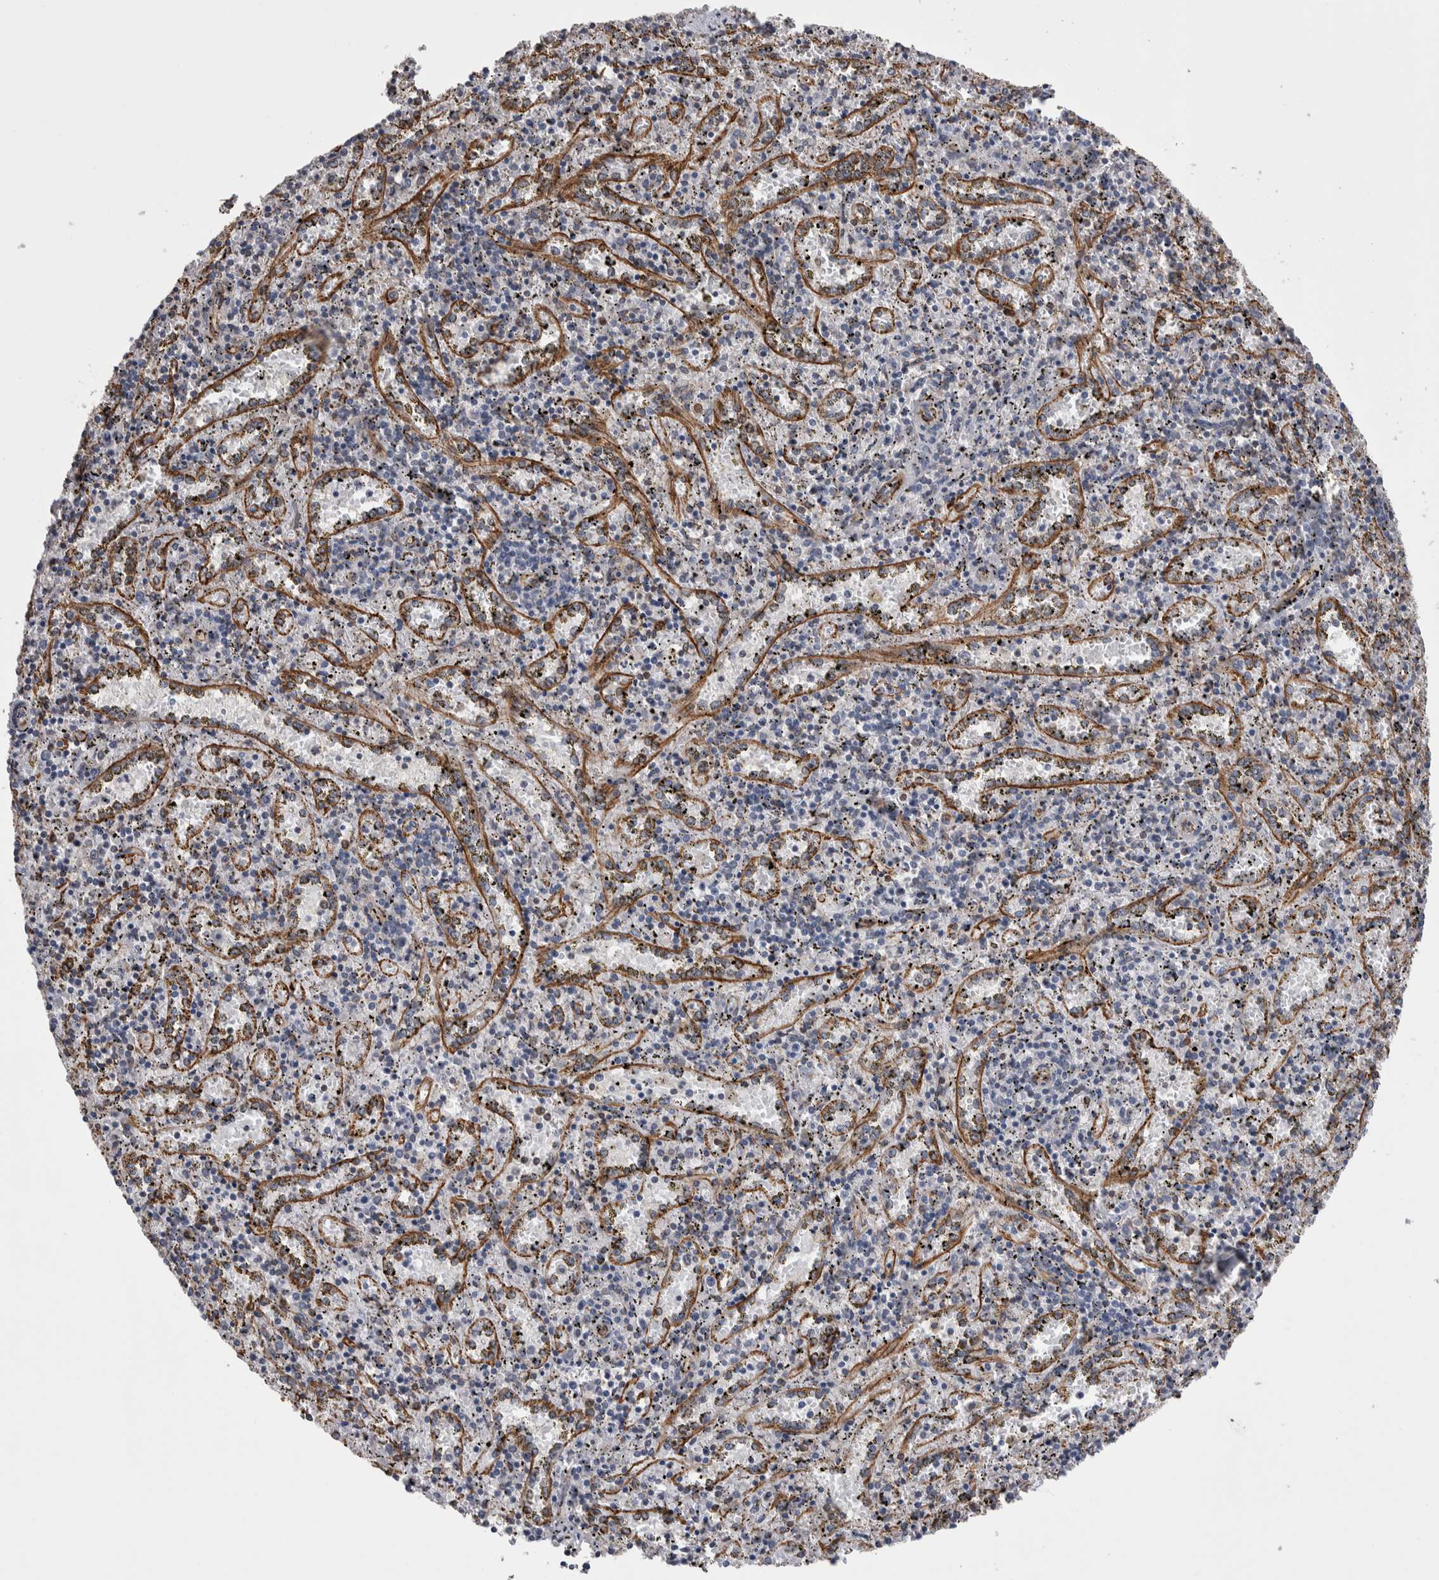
{"staining": {"intensity": "weak", "quantity": "<25%", "location": "cytoplasmic/membranous"}, "tissue": "spleen", "cell_type": "Cells in red pulp", "image_type": "normal", "snomed": [{"axis": "morphology", "description": "Normal tissue, NOS"}, {"axis": "topography", "description": "Spleen"}], "caption": "This histopathology image is of unremarkable spleen stained with IHC to label a protein in brown with the nuclei are counter-stained blue. There is no expression in cells in red pulp. Nuclei are stained in blue.", "gene": "KIF12", "patient": {"sex": "male", "age": 11}}